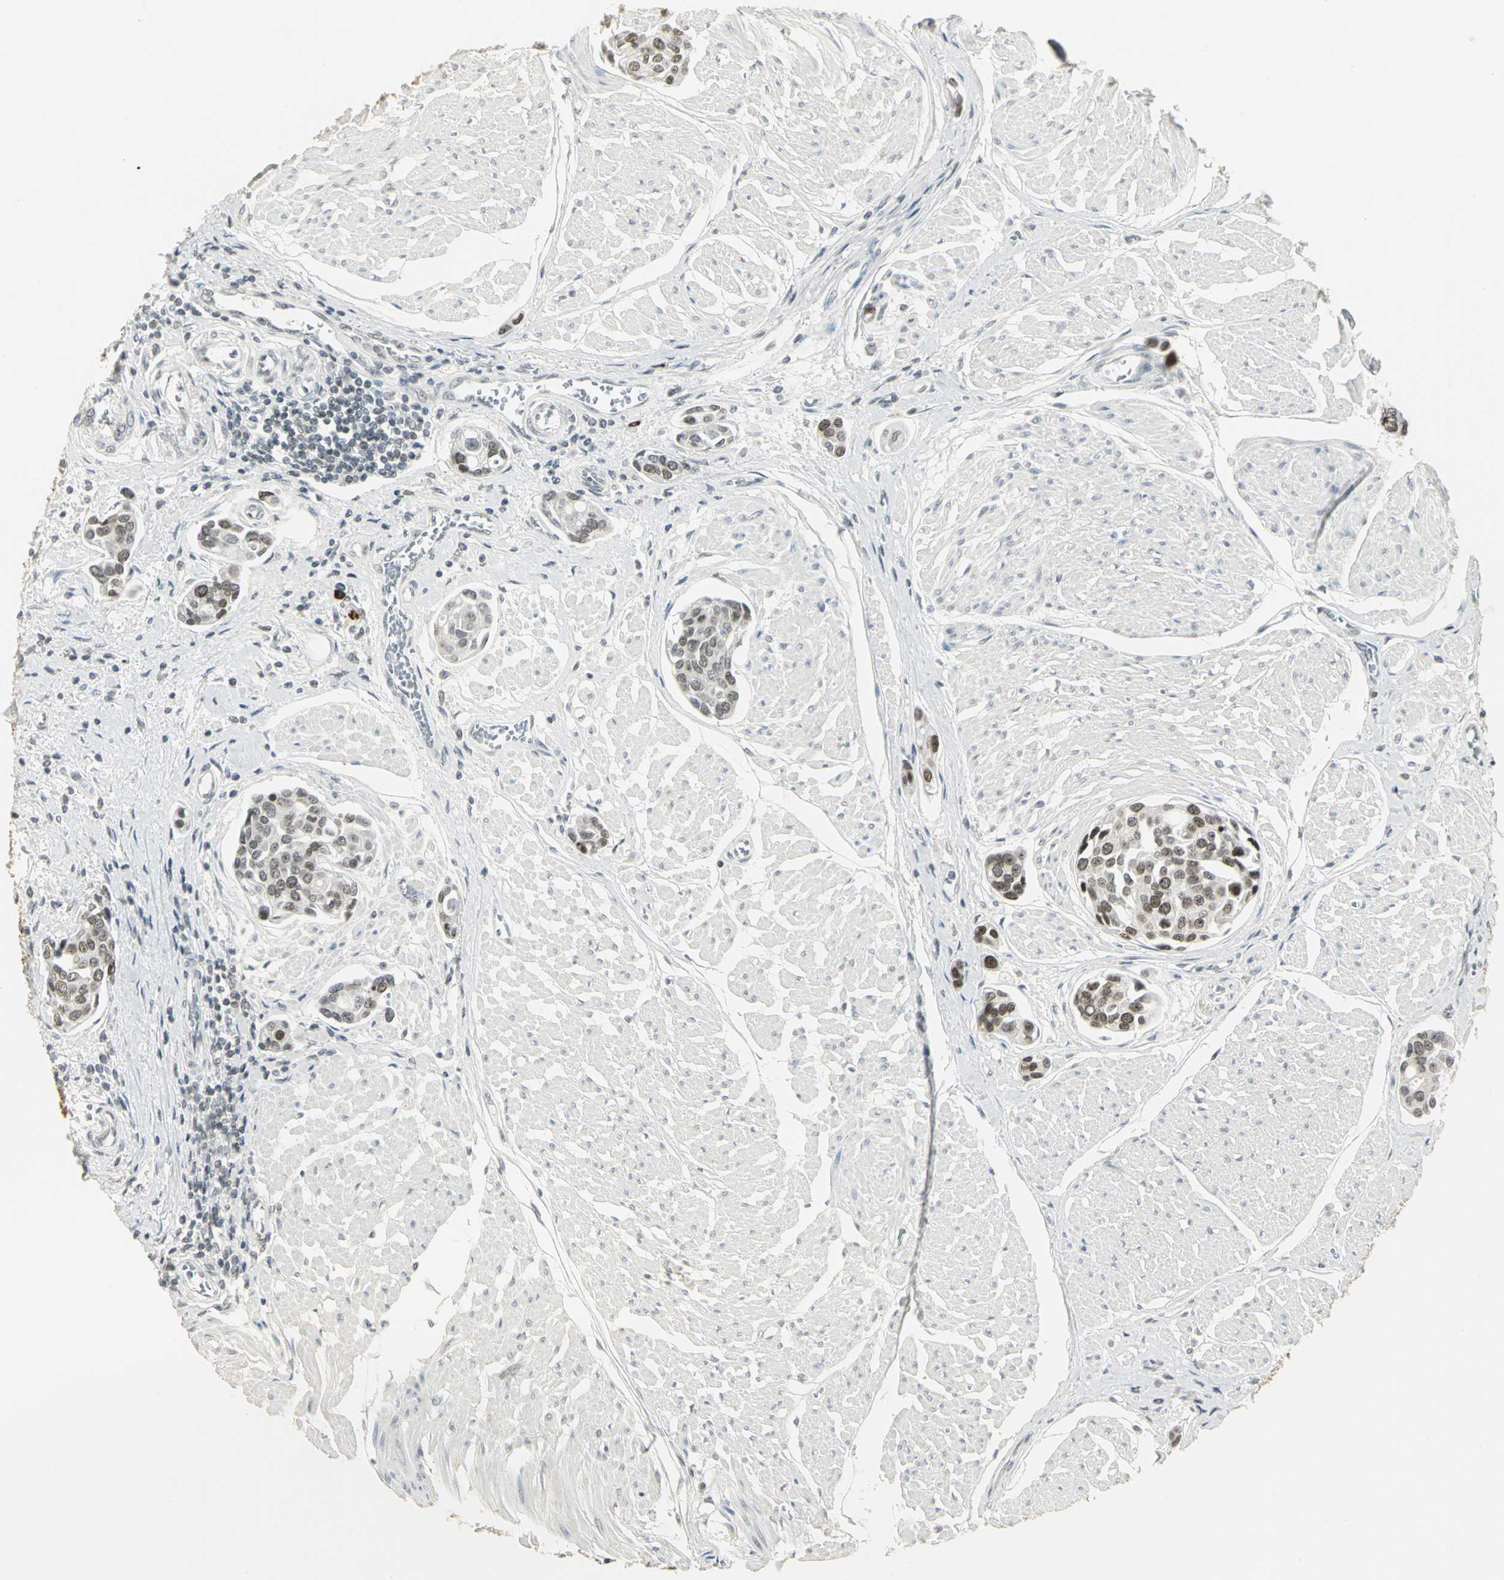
{"staining": {"intensity": "moderate", "quantity": ">75%", "location": "nuclear"}, "tissue": "urothelial cancer", "cell_type": "Tumor cells", "image_type": "cancer", "snomed": [{"axis": "morphology", "description": "Urothelial carcinoma, High grade"}, {"axis": "topography", "description": "Urinary bladder"}], "caption": "DAB immunohistochemical staining of human urothelial carcinoma (high-grade) displays moderate nuclear protein staining in about >75% of tumor cells. Using DAB (3,3'-diaminobenzidine) (brown) and hematoxylin (blue) stains, captured at high magnification using brightfield microscopy.", "gene": "CBX3", "patient": {"sex": "male", "age": 78}}